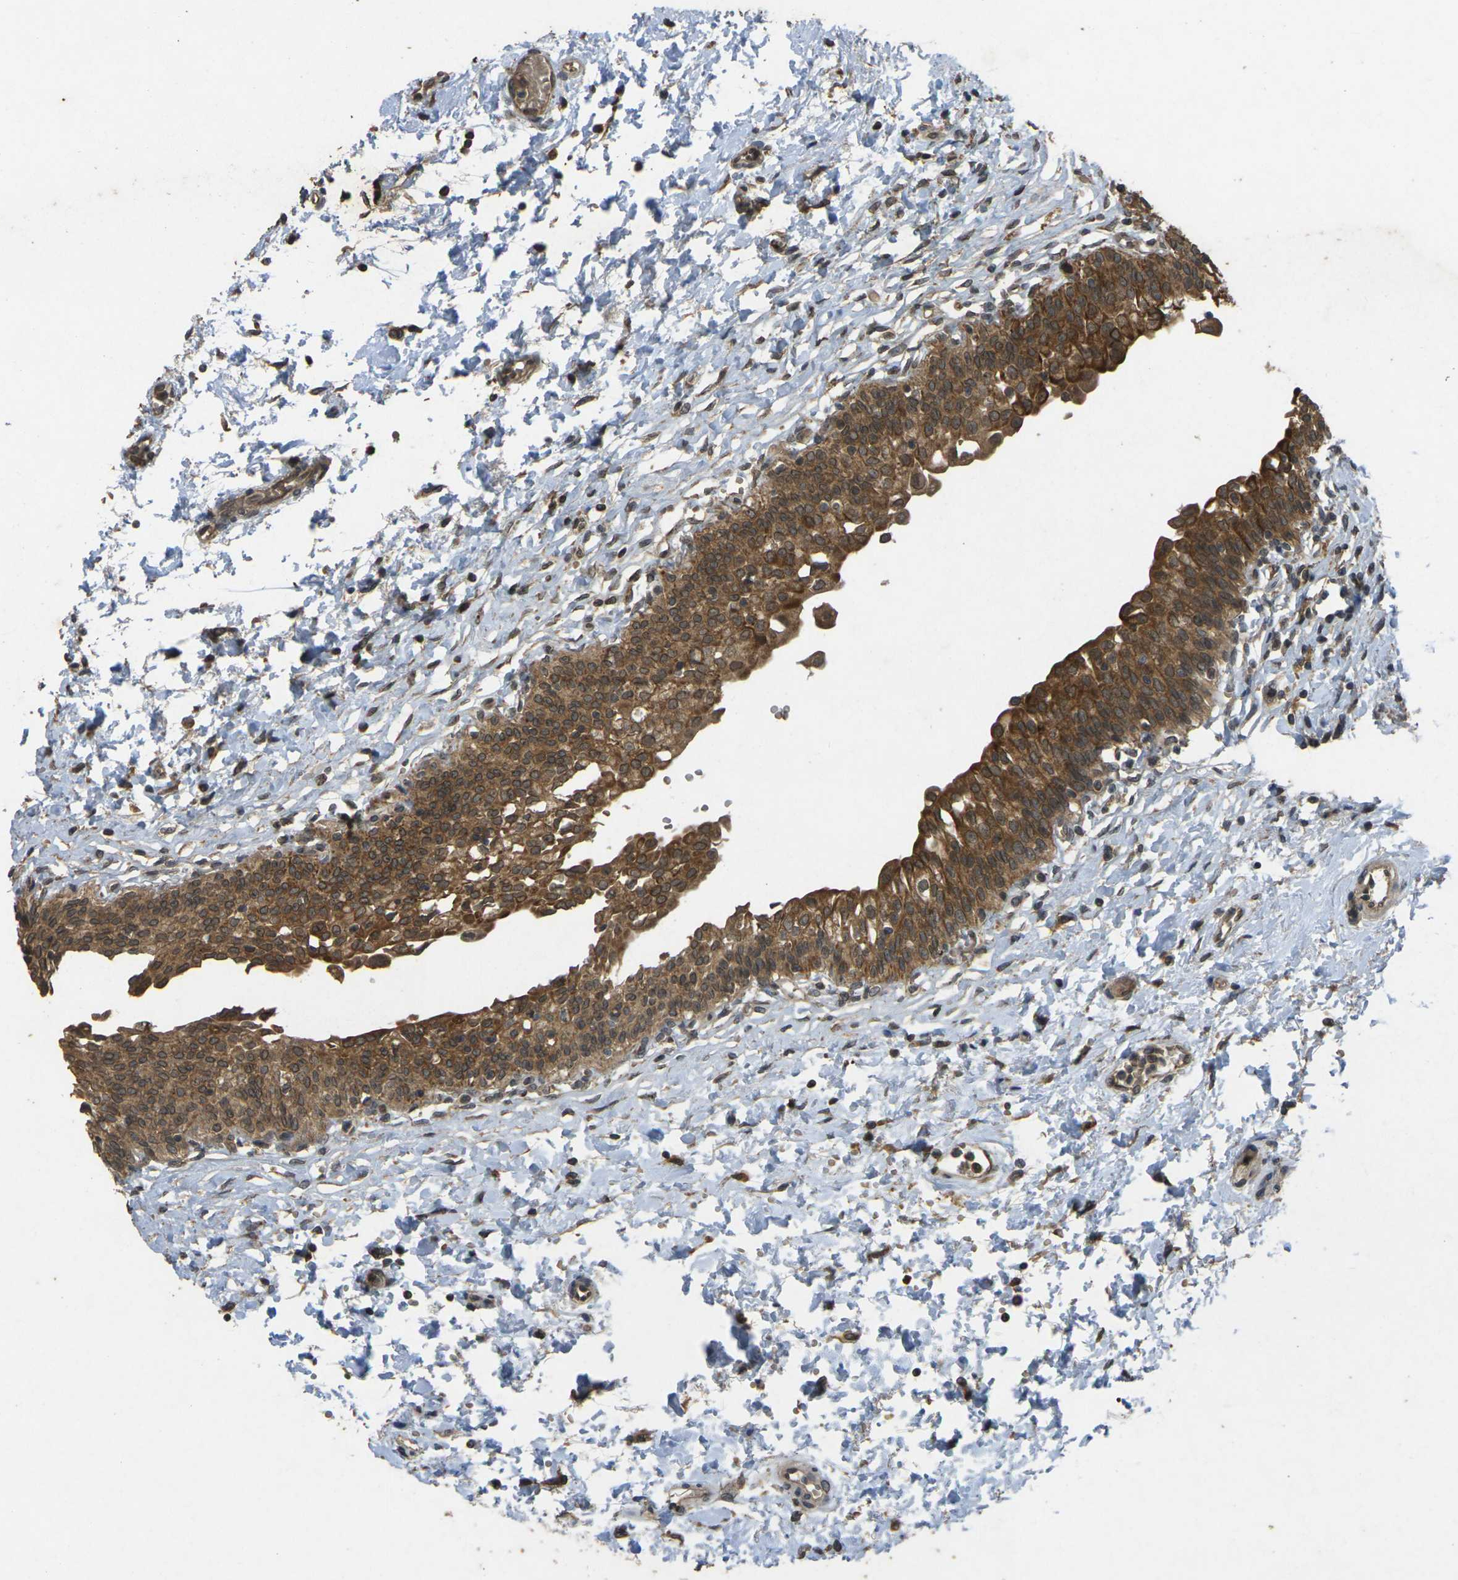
{"staining": {"intensity": "strong", "quantity": ">75%", "location": "cytoplasmic/membranous"}, "tissue": "urinary bladder", "cell_type": "Urothelial cells", "image_type": "normal", "snomed": [{"axis": "morphology", "description": "Normal tissue, NOS"}, {"axis": "topography", "description": "Urinary bladder"}], "caption": "High-power microscopy captured an immunohistochemistry (IHC) image of normal urinary bladder, revealing strong cytoplasmic/membranous positivity in approximately >75% of urothelial cells.", "gene": "ERN1", "patient": {"sex": "male", "age": 55}}